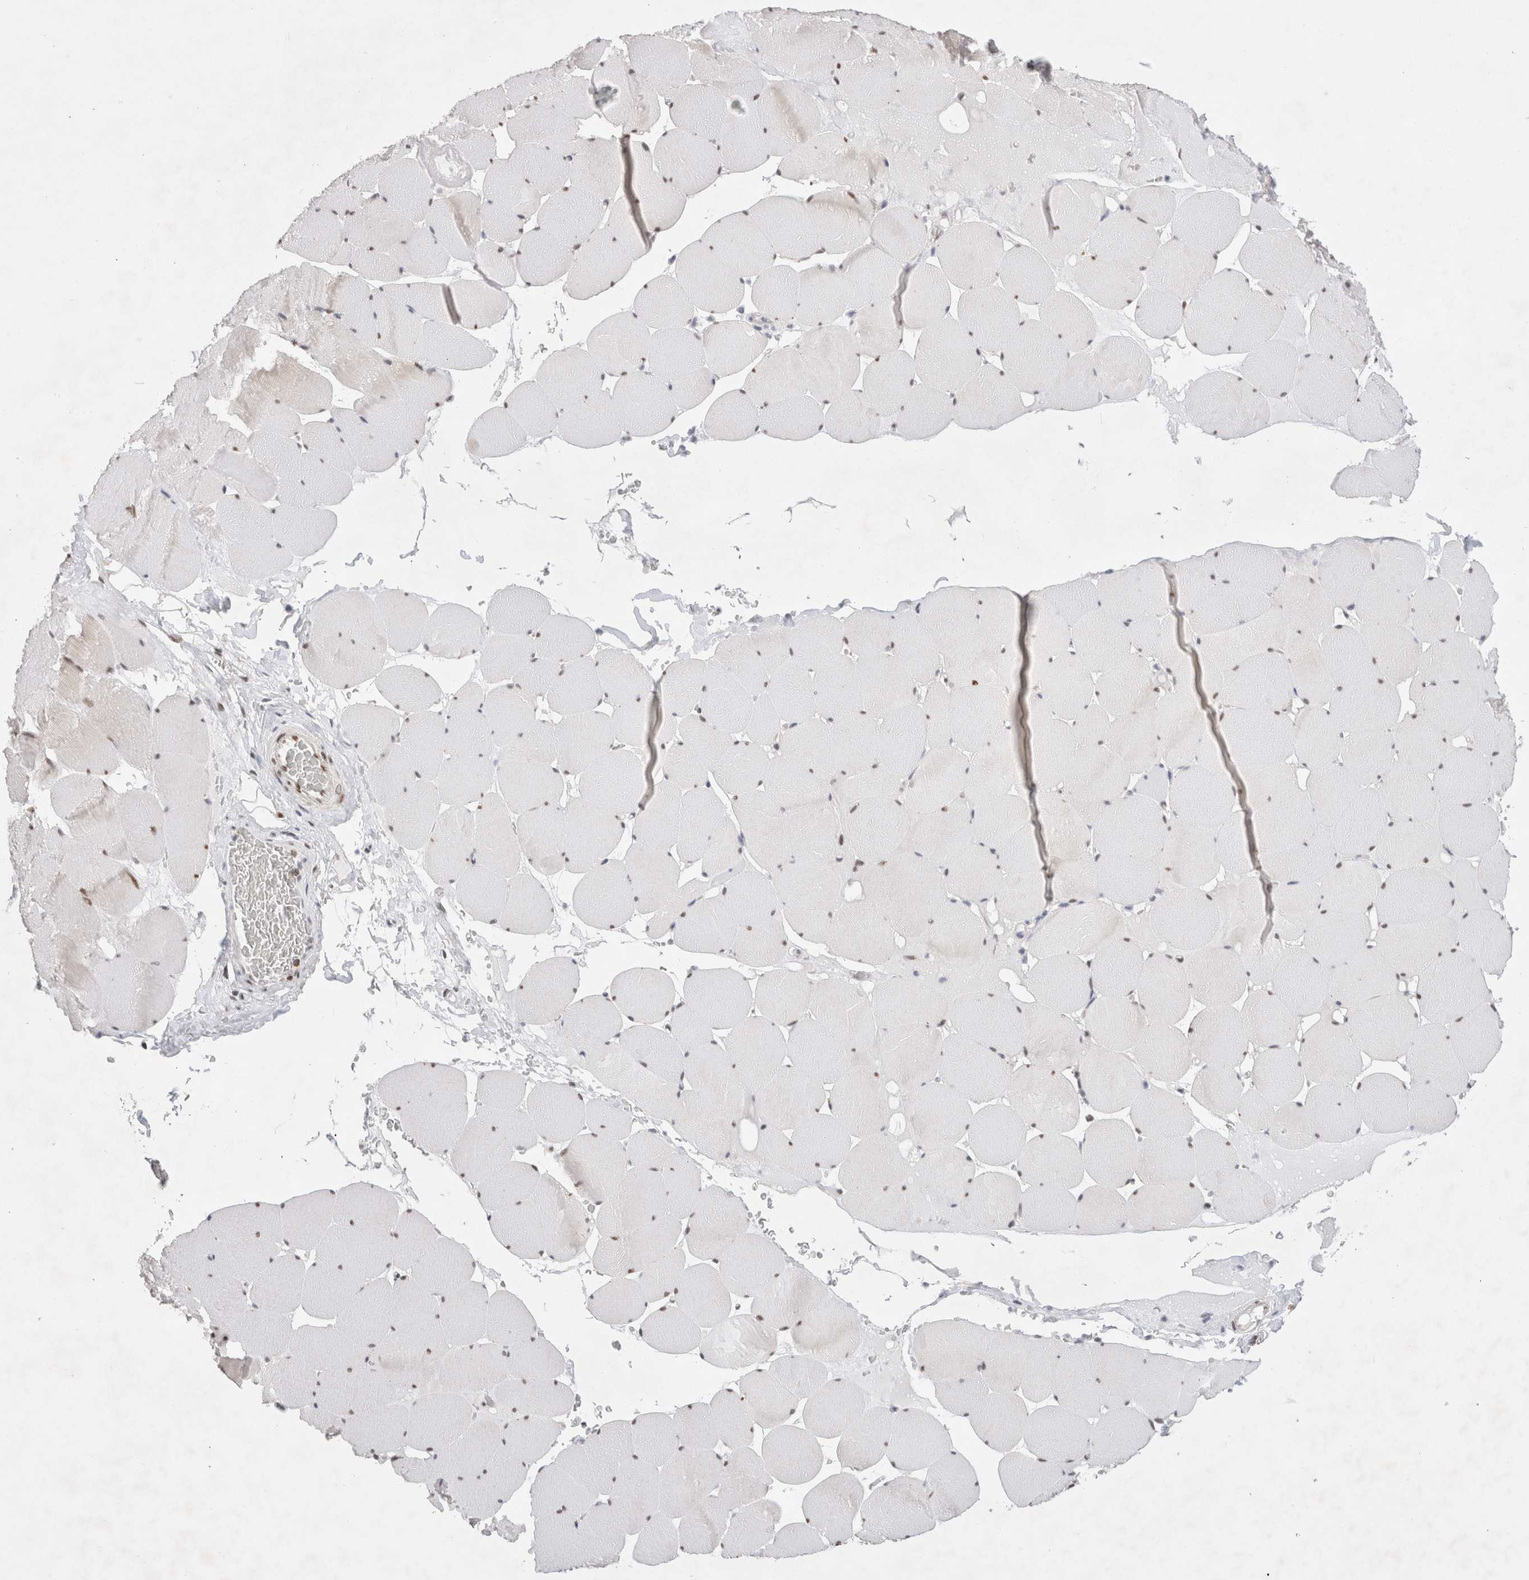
{"staining": {"intensity": "moderate", "quantity": "25%-75%", "location": "nuclear"}, "tissue": "skeletal muscle", "cell_type": "Myocytes", "image_type": "normal", "snomed": [{"axis": "morphology", "description": "Normal tissue, NOS"}, {"axis": "topography", "description": "Skeletal muscle"}], "caption": "IHC micrograph of benign human skeletal muscle stained for a protein (brown), which displays medium levels of moderate nuclear staining in about 25%-75% of myocytes.", "gene": "GTF2I", "patient": {"sex": "male", "age": 62}}